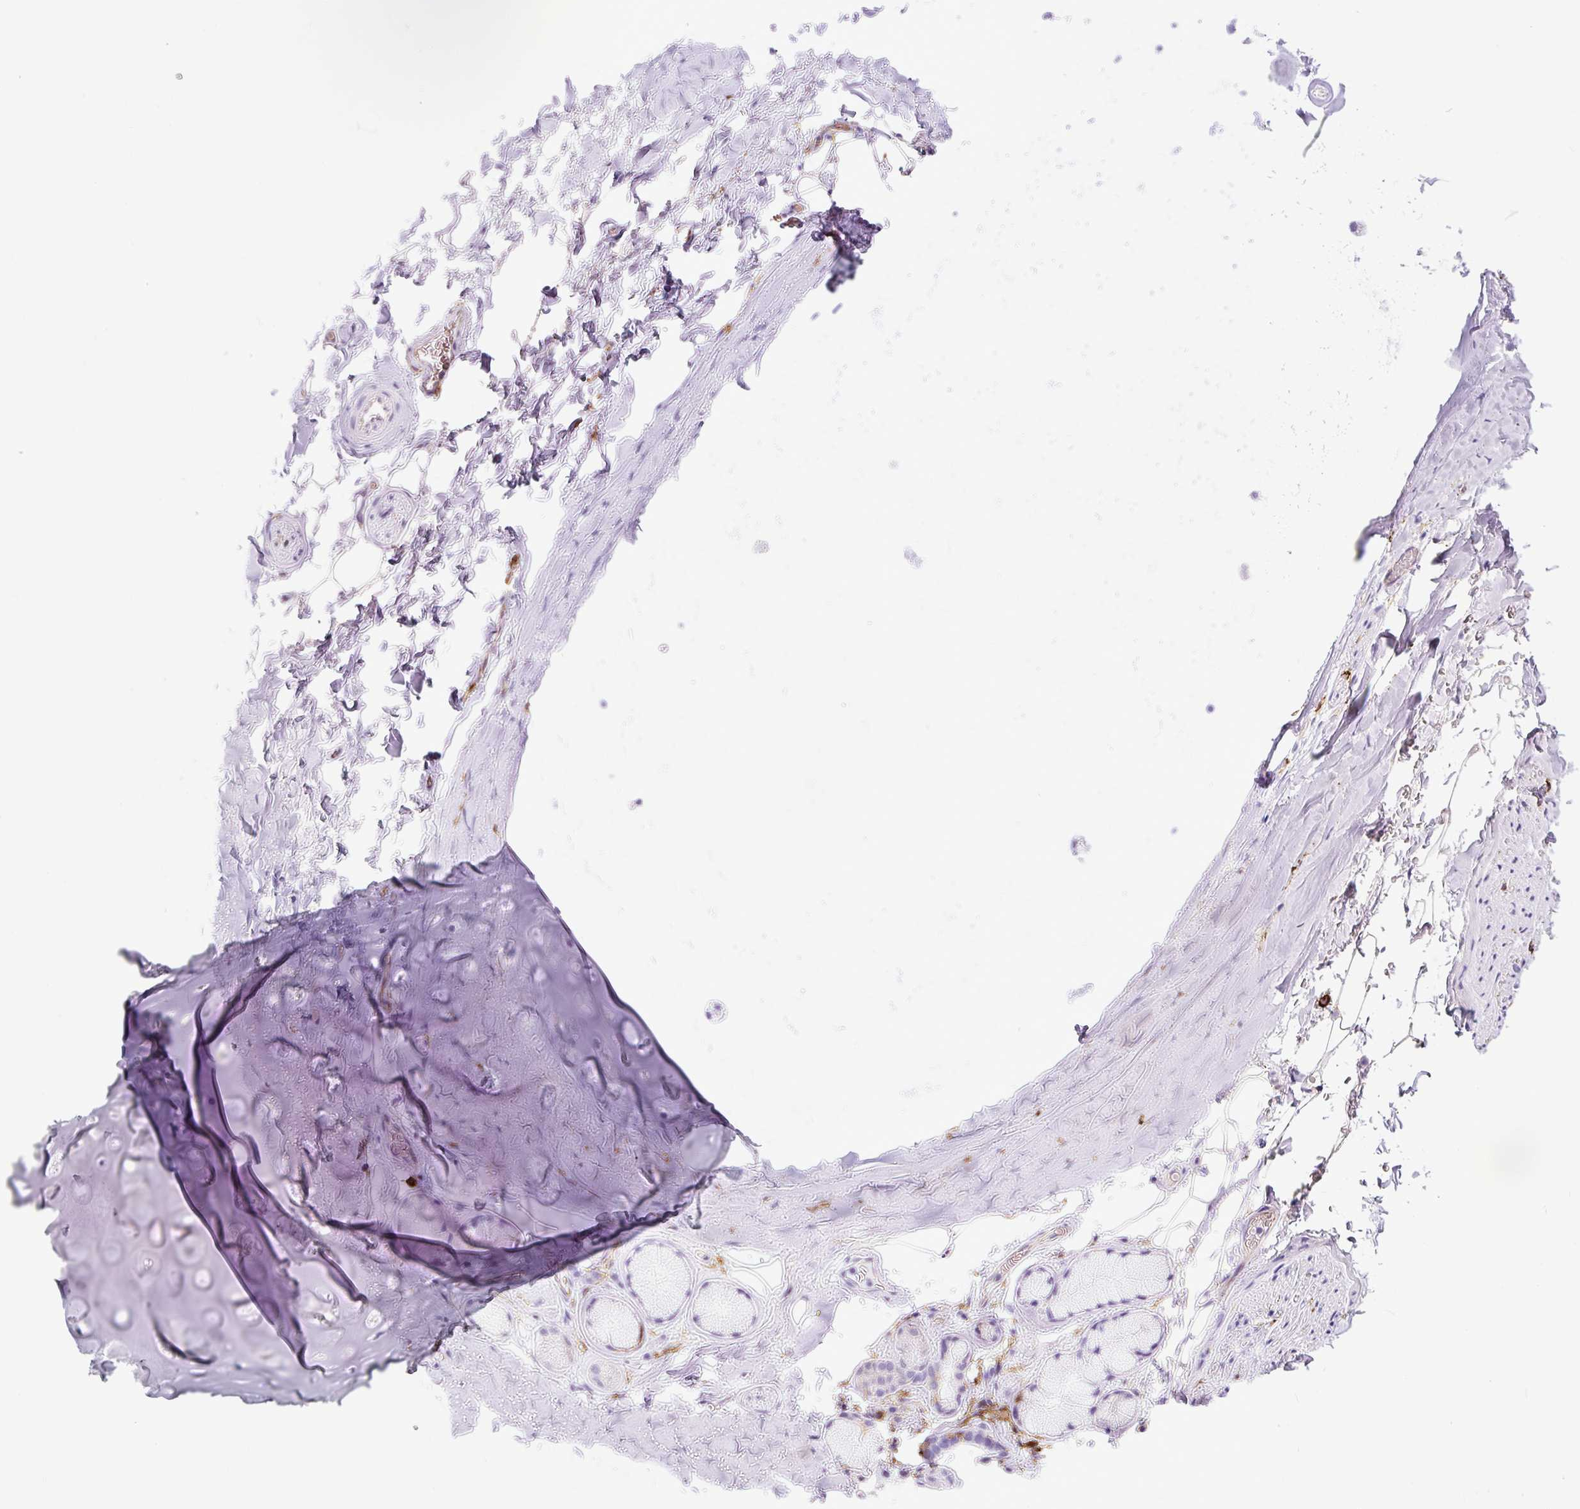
{"staining": {"intensity": "negative", "quantity": "none", "location": "none"}, "tissue": "adipose tissue", "cell_type": "Adipocytes", "image_type": "normal", "snomed": [{"axis": "morphology", "description": "Normal tissue, NOS"}, {"axis": "topography", "description": "Cartilage tissue"}, {"axis": "topography", "description": "Bronchus"}, {"axis": "topography", "description": "Peripheral nerve tissue"}], "caption": "High power microscopy image of an immunohistochemistry image of normal adipose tissue, revealing no significant staining in adipocytes. (DAB (3,3'-diaminobenzidine) immunohistochemistry visualized using brightfield microscopy, high magnification).", "gene": "HLA", "patient": {"sex": "male", "age": 67}}